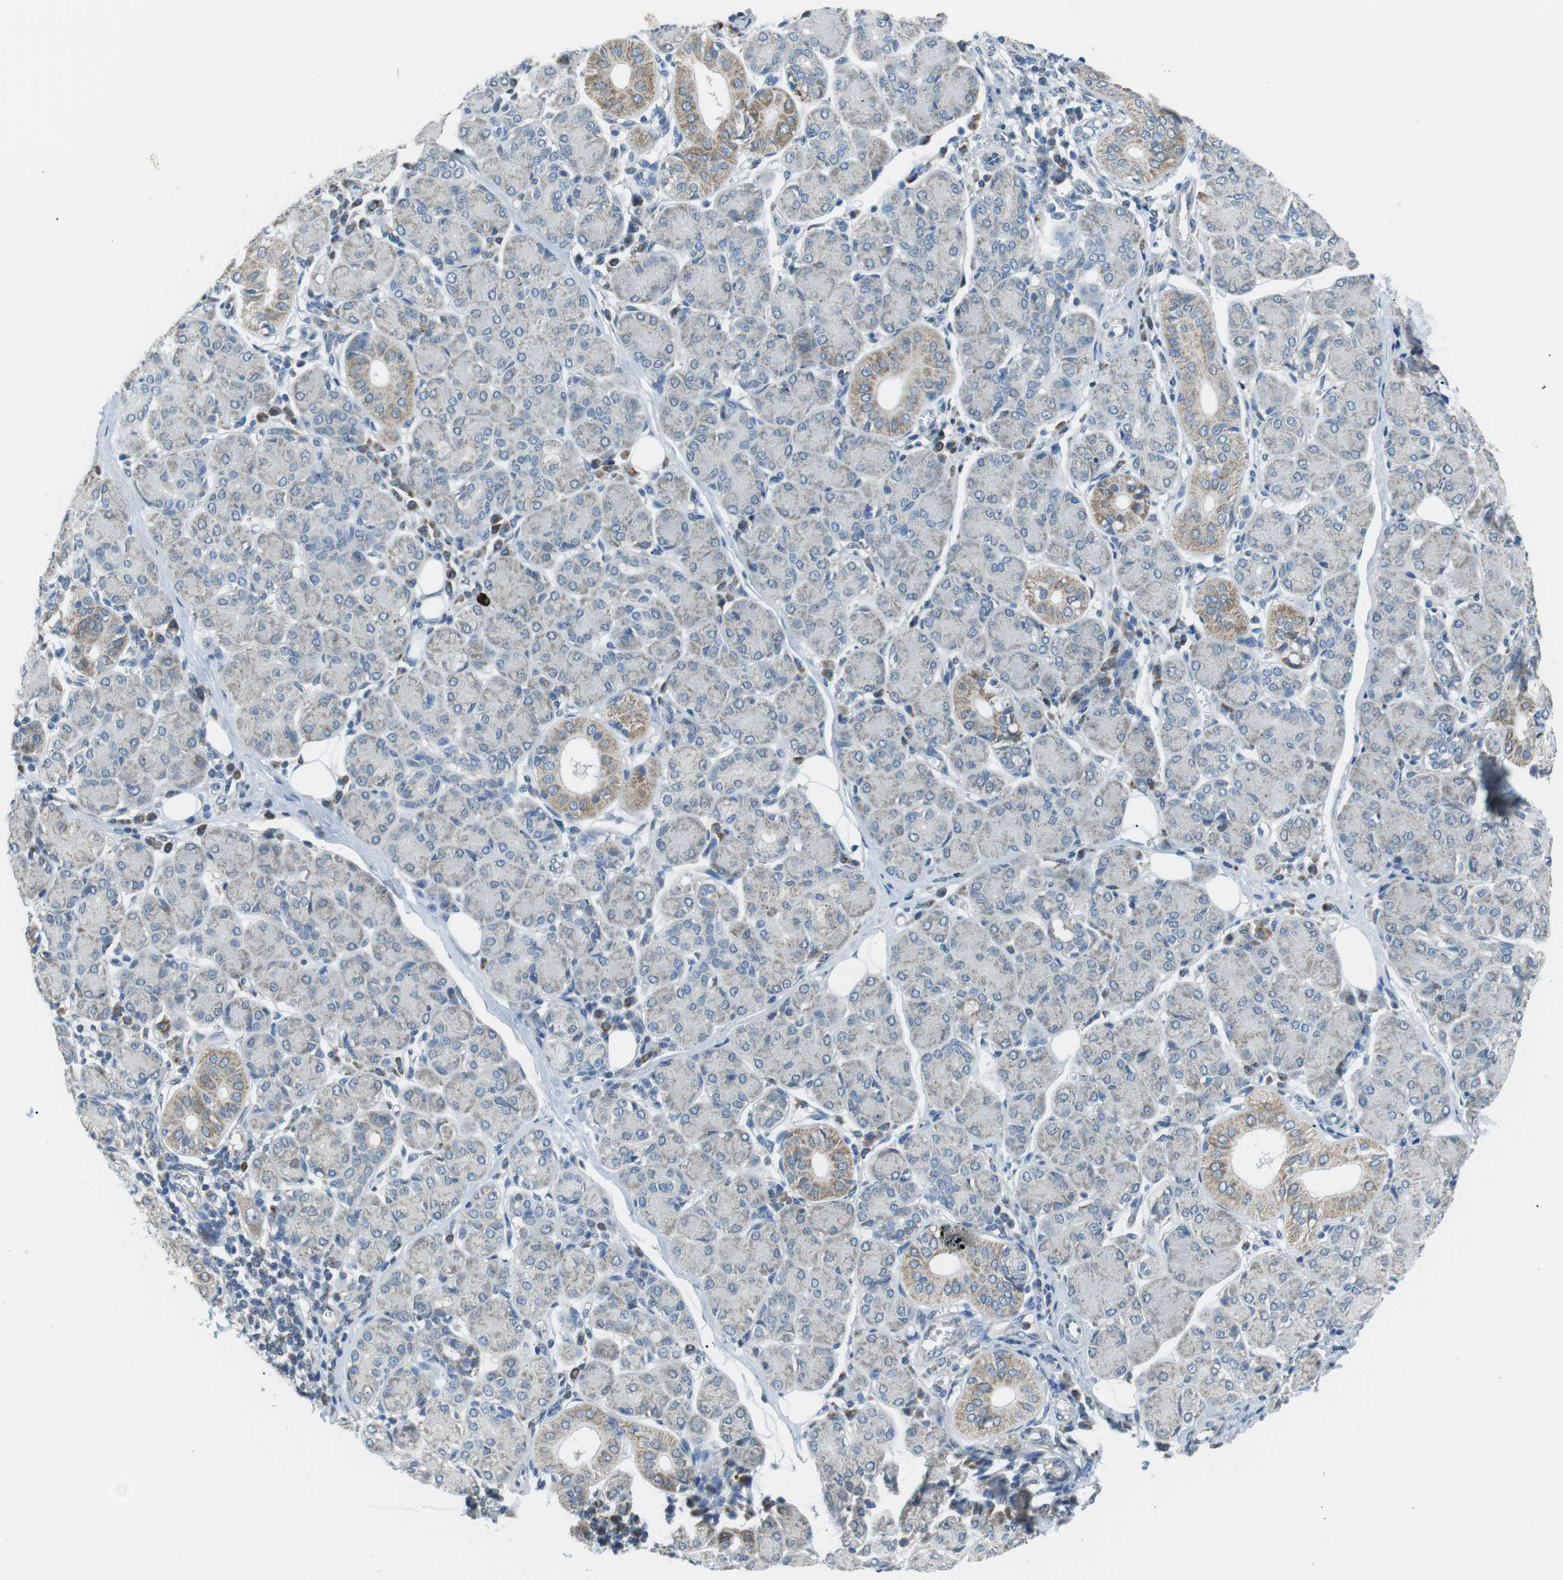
{"staining": {"intensity": "weak", "quantity": "<25%", "location": "cytoplasmic/membranous"}, "tissue": "salivary gland", "cell_type": "Glandular cells", "image_type": "normal", "snomed": [{"axis": "morphology", "description": "Normal tissue, NOS"}, {"axis": "morphology", "description": "Inflammation, NOS"}, {"axis": "topography", "description": "Lymph node"}, {"axis": "topography", "description": "Salivary gland"}], "caption": "DAB immunohistochemical staining of unremarkable human salivary gland displays no significant staining in glandular cells.", "gene": "BACE1", "patient": {"sex": "male", "age": 3}}